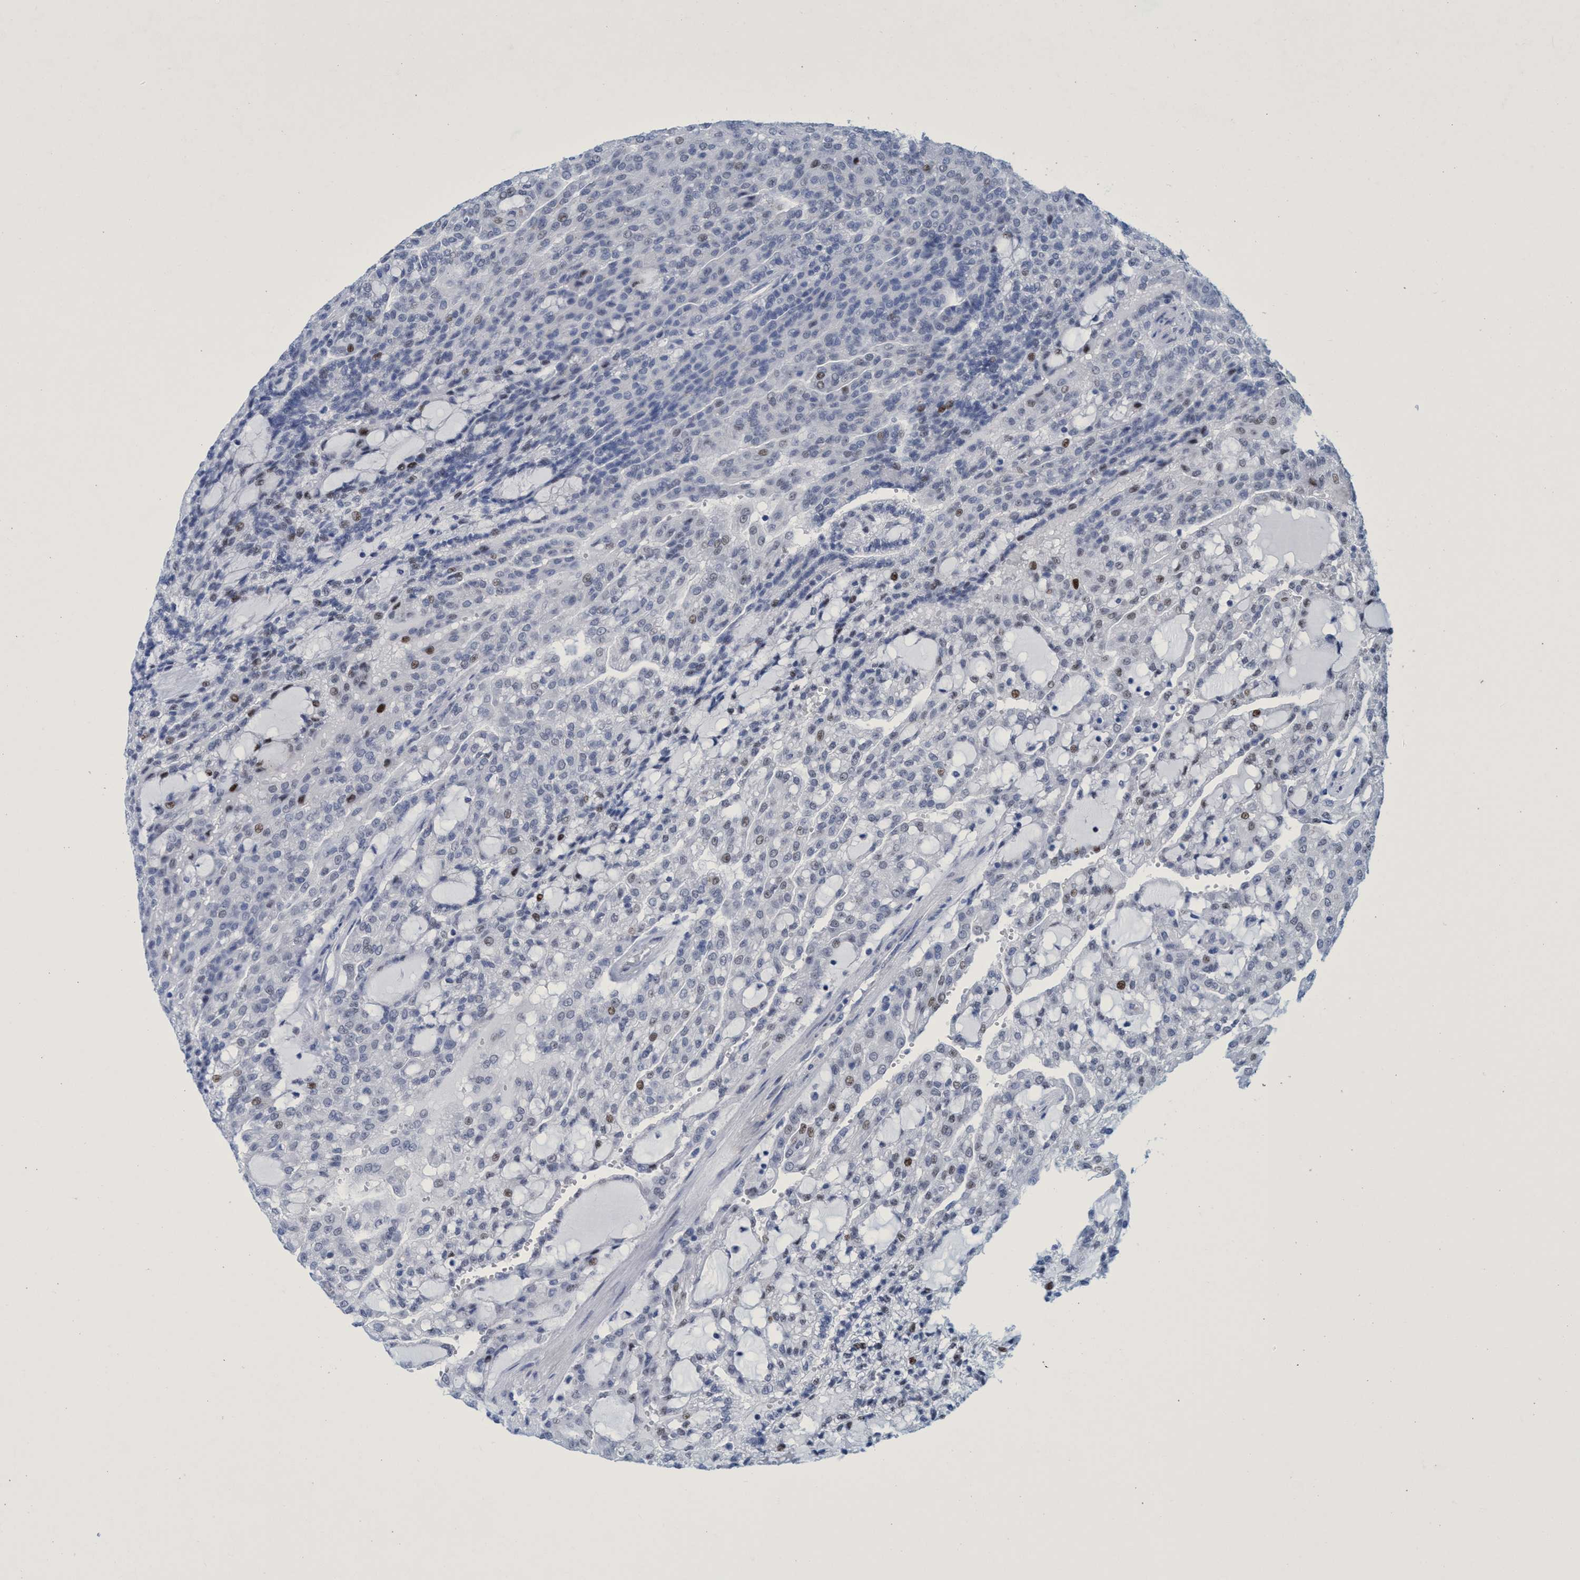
{"staining": {"intensity": "moderate", "quantity": "<25%", "location": "nuclear"}, "tissue": "renal cancer", "cell_type": "Tumor cells", "image_type": "cancer", "snomed": [{"axis": "morphology", "description": "Adenocarcinoma, NOS"}, {"axis": "topography", "description": "Kidney"}], "caption": "Immunohistochemical staining of human renal adenocarcinoma demonstrates moderate nuclear protein expression in approximately <25% of tumor cells.", "gene": "R3HCC1", "patient": {"sex": "male", "age": 63}}